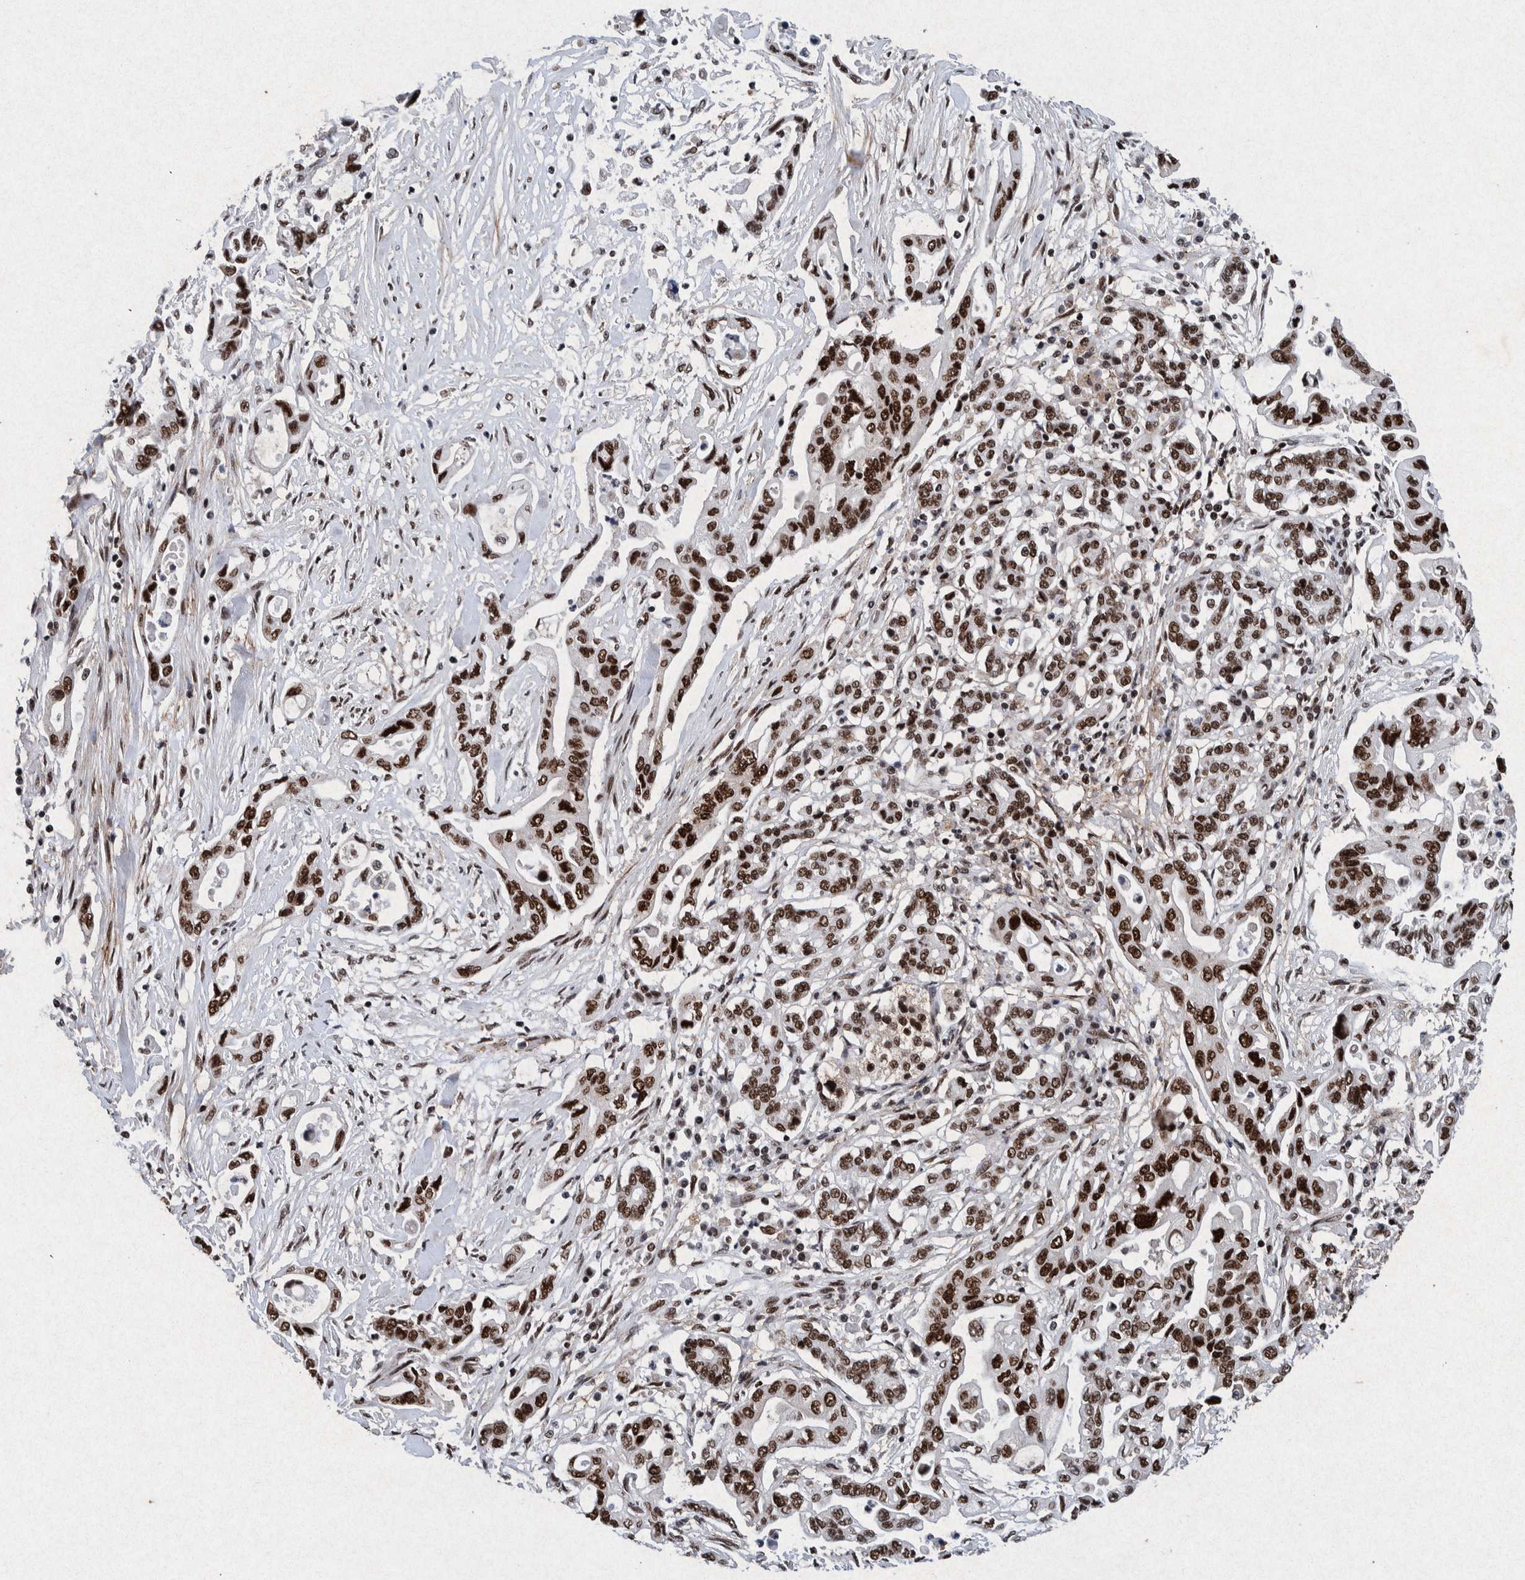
{"staining": {"intensity": "strong", "quantity": ">75%", "location": "nuclear"}, "tissue": "pancreatic cancer", "cell_type": "Tumor cells", "image_type": "cancer", "snomed": [{"axis": "morphology", "description": "Adenocarcinoma, NOS"}, {"axis": "topography", "description": "Pancreas"}], "caption": "This is an image of immunohistochemistry (IHC) staining of pancreatic cancer (adenocarcinoma), which shows strong expression in the nuclear of tumor cells.", "gene": "TAF10", "patient": {"sex": "female", "age": 57}}